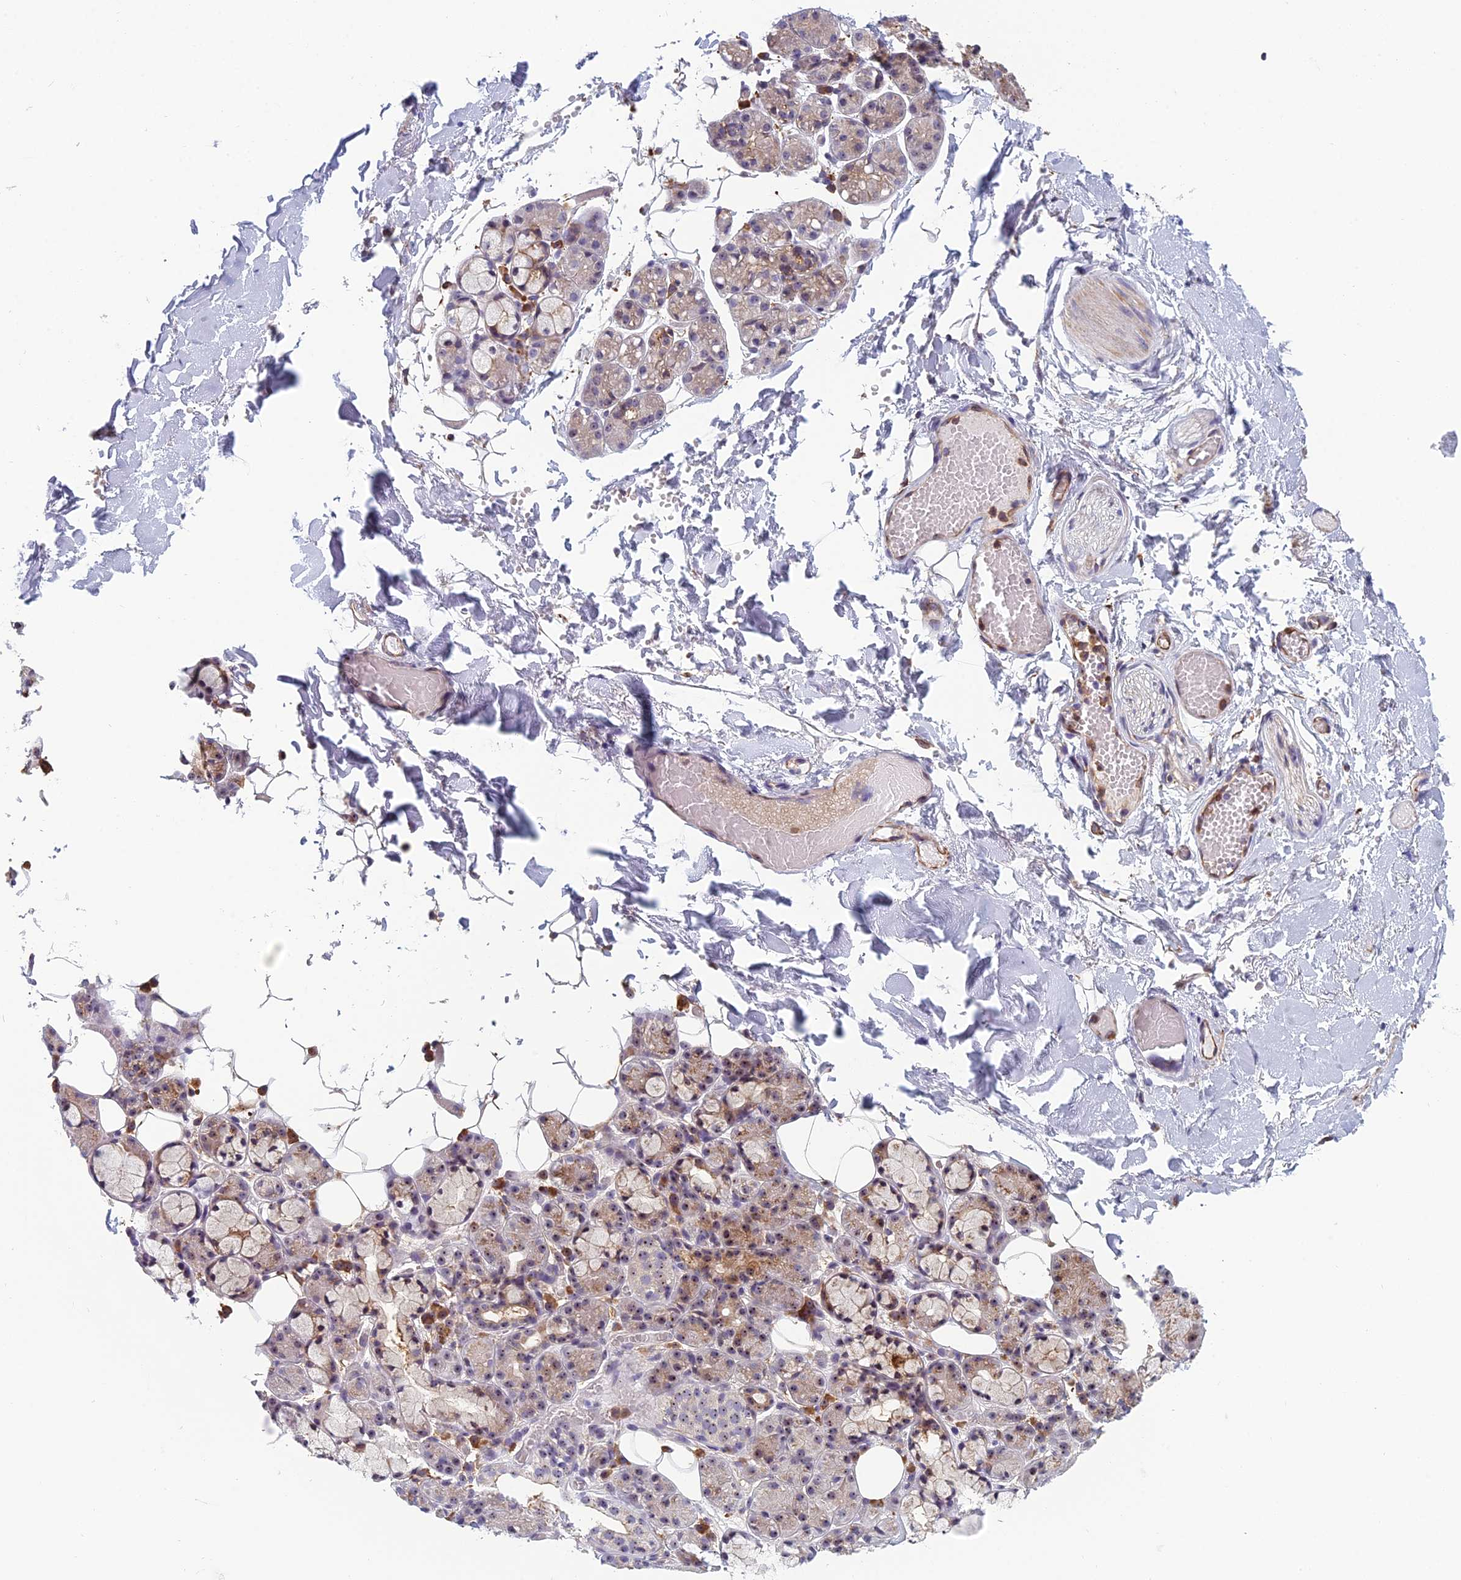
{"staining": {"intensity": "weak", "quantity": "25%-75%", "location": "cytoplasmic/membranous,nuclear"}, "tissue": "salivary gland", "cell_type": "Glandular cells", "image_type": "normal", "snomed": [{"axis": "morphology", "description": "Normal tissue, NOS"}, {"axis": "topography", "description": "Salivary gland"}], "caption": "An image of human salivary gland stained for a protein displays weak cytoplasmic/membranous,nuclear brown staining in glandular cells.", "gene": "NOC2L", "patient": {"sex": "male", "age": 63}}